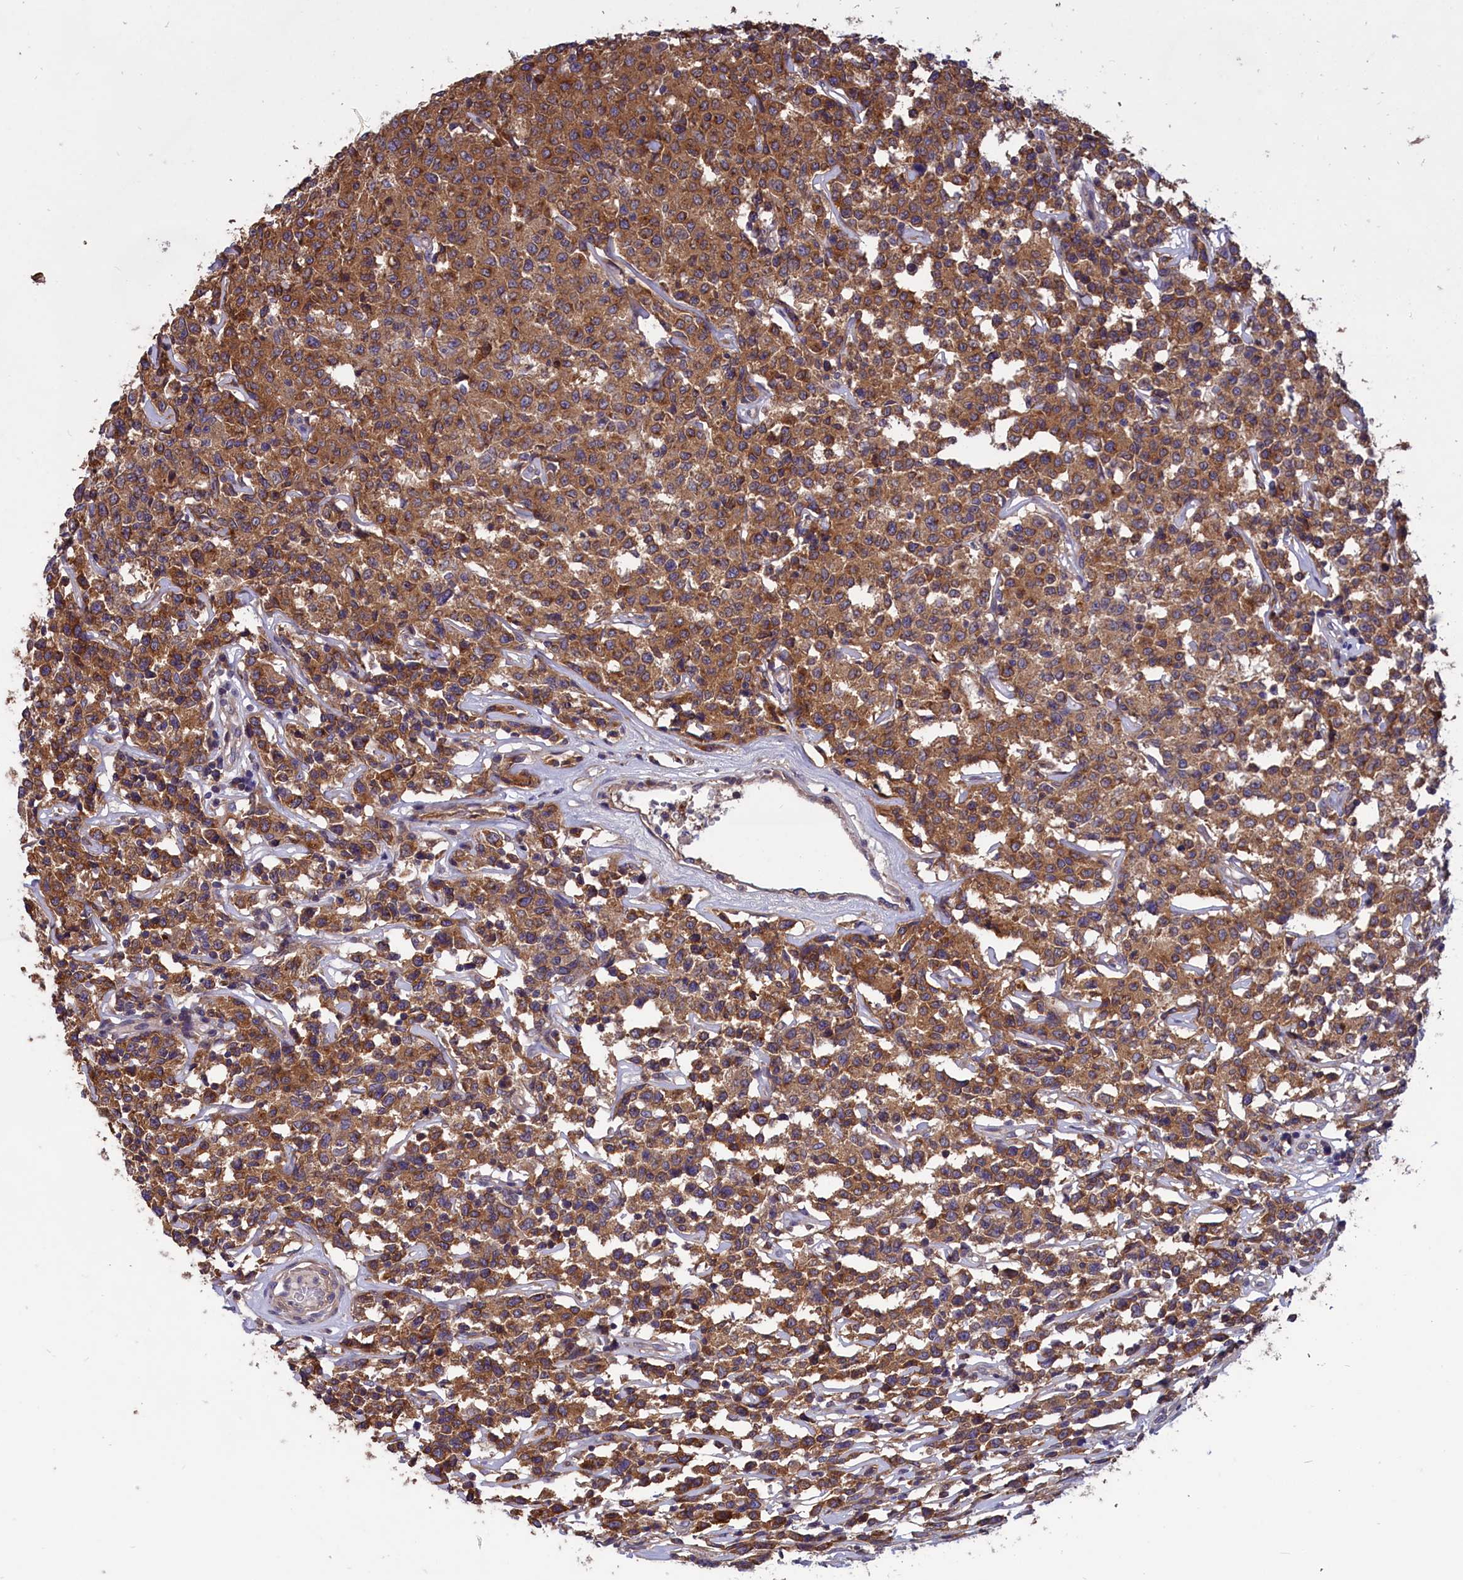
{"staining": {"intensity": "moderate", "quantity": ">75%", "location": "cytoplasmic/membranous"}, "tissue": "lymphoma", "cell_type": "Tumor cells", "image_type": "cancer", "snomed": [{"axis": "morphology", "description": "Malignant lymphoma, non-Hodgkin's type, Low grade"}, {"axis": "topography", "description": "Small intestine"}], "caption": "Immunohistochemistry of low-grade malignant lymphoma, non-Hodgkin's type shows medium levels of moderate cytoplasmic/membranous positivity in approximately >75% of tumor cells. (DAB (3,3'-diaminobenzidine) IHC with brightfield microscopy, high magnification).", "gene": "AMDHD2", "patient": {"sex": "female", "age": 59}}